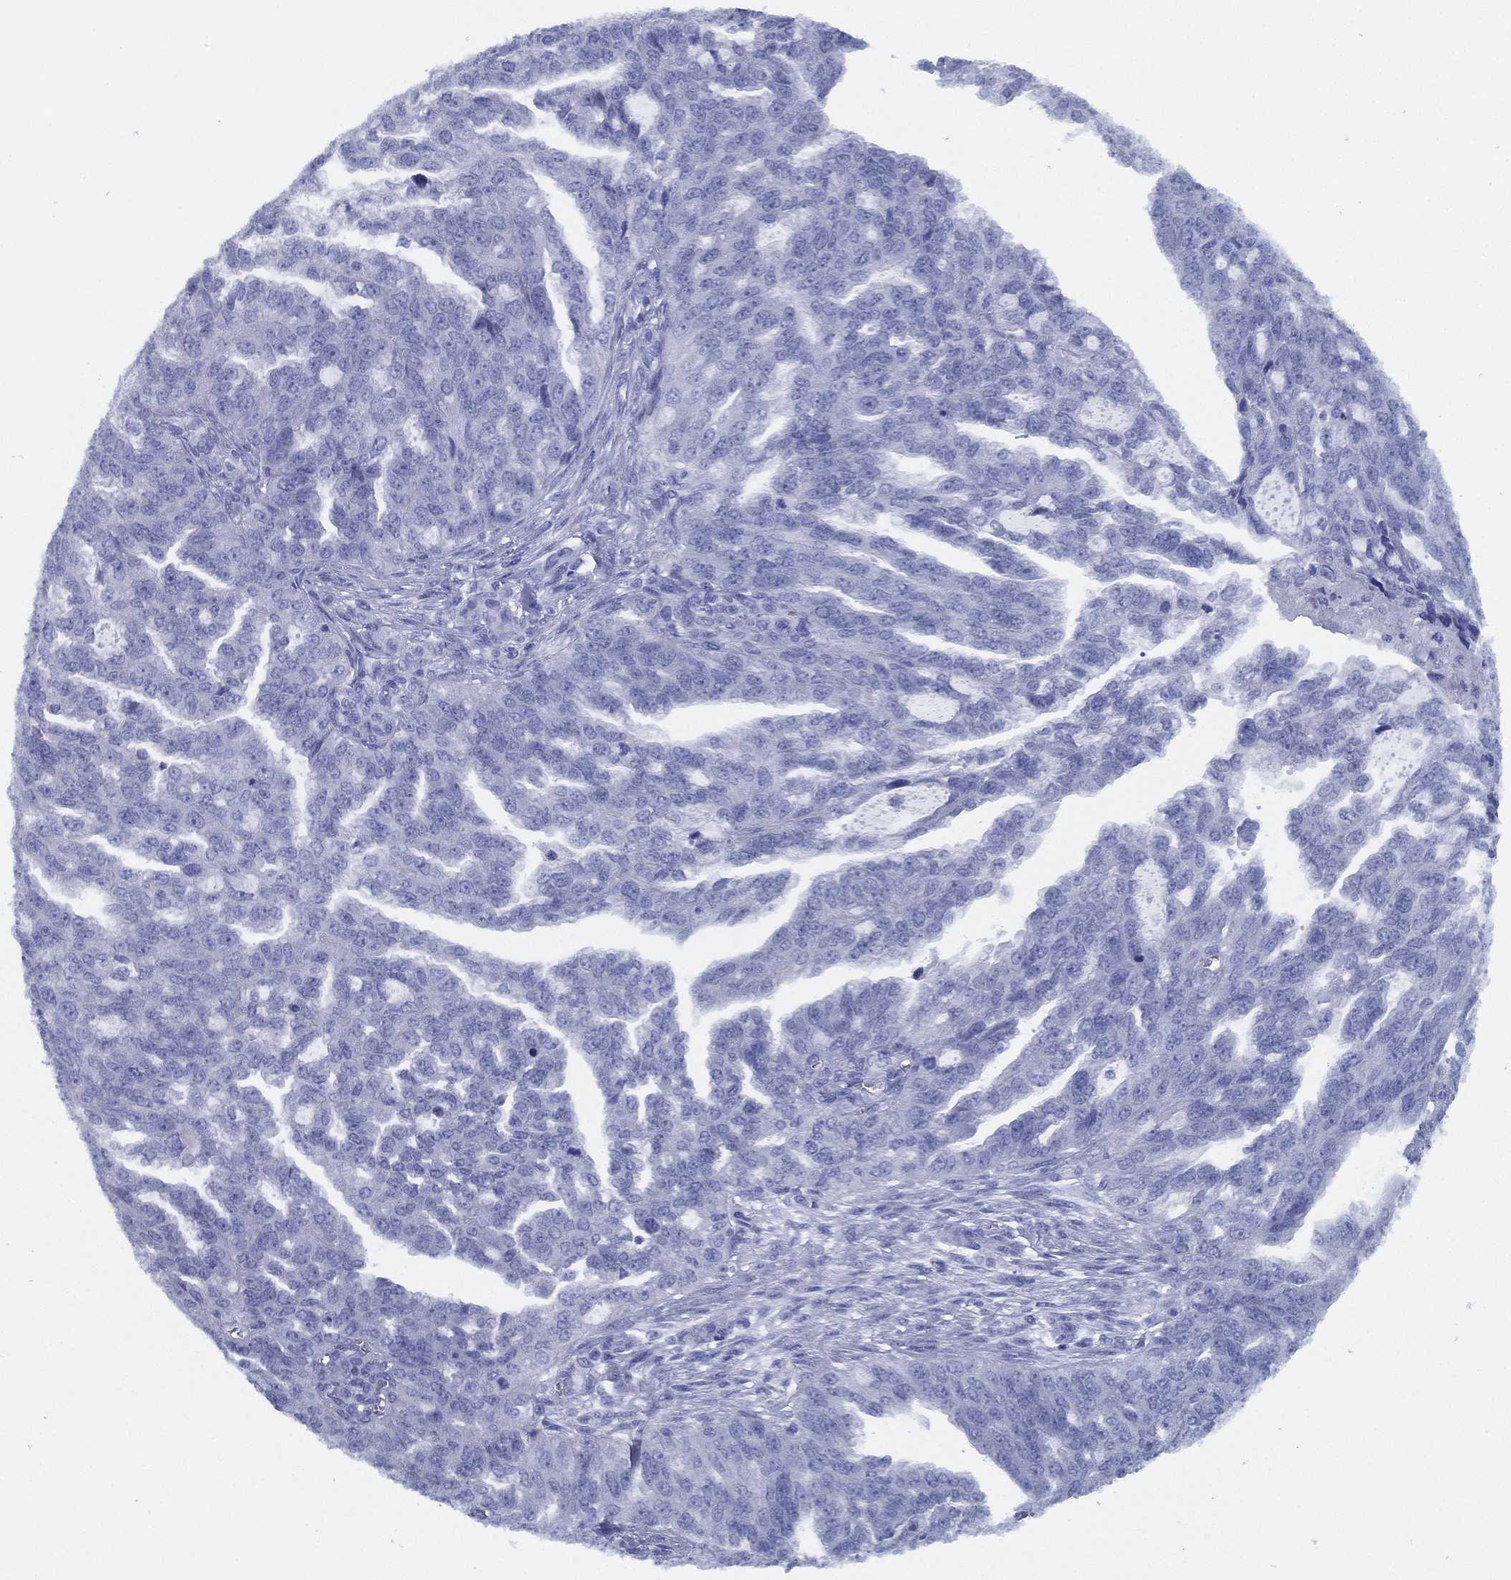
{"staining": {"intensity": "negative", "quantity": "none", "location": "none"}, "tissue": "ovarian cancer", "cell_type": "Tumor cells", "image_type": "cancer", "snomed": [{"axis": "morphology", "description": "Cystadenocarcinoma, serous, NOS"}, {"axis": "topography", "description": "Ovary"}], "caption": "Micrograph shows no significant protein positivity in tumor cells of ovarian serous cystadenocarcinoma.", "gene": "TMEM252", "patient": {"sex": "female", "age": 51}}